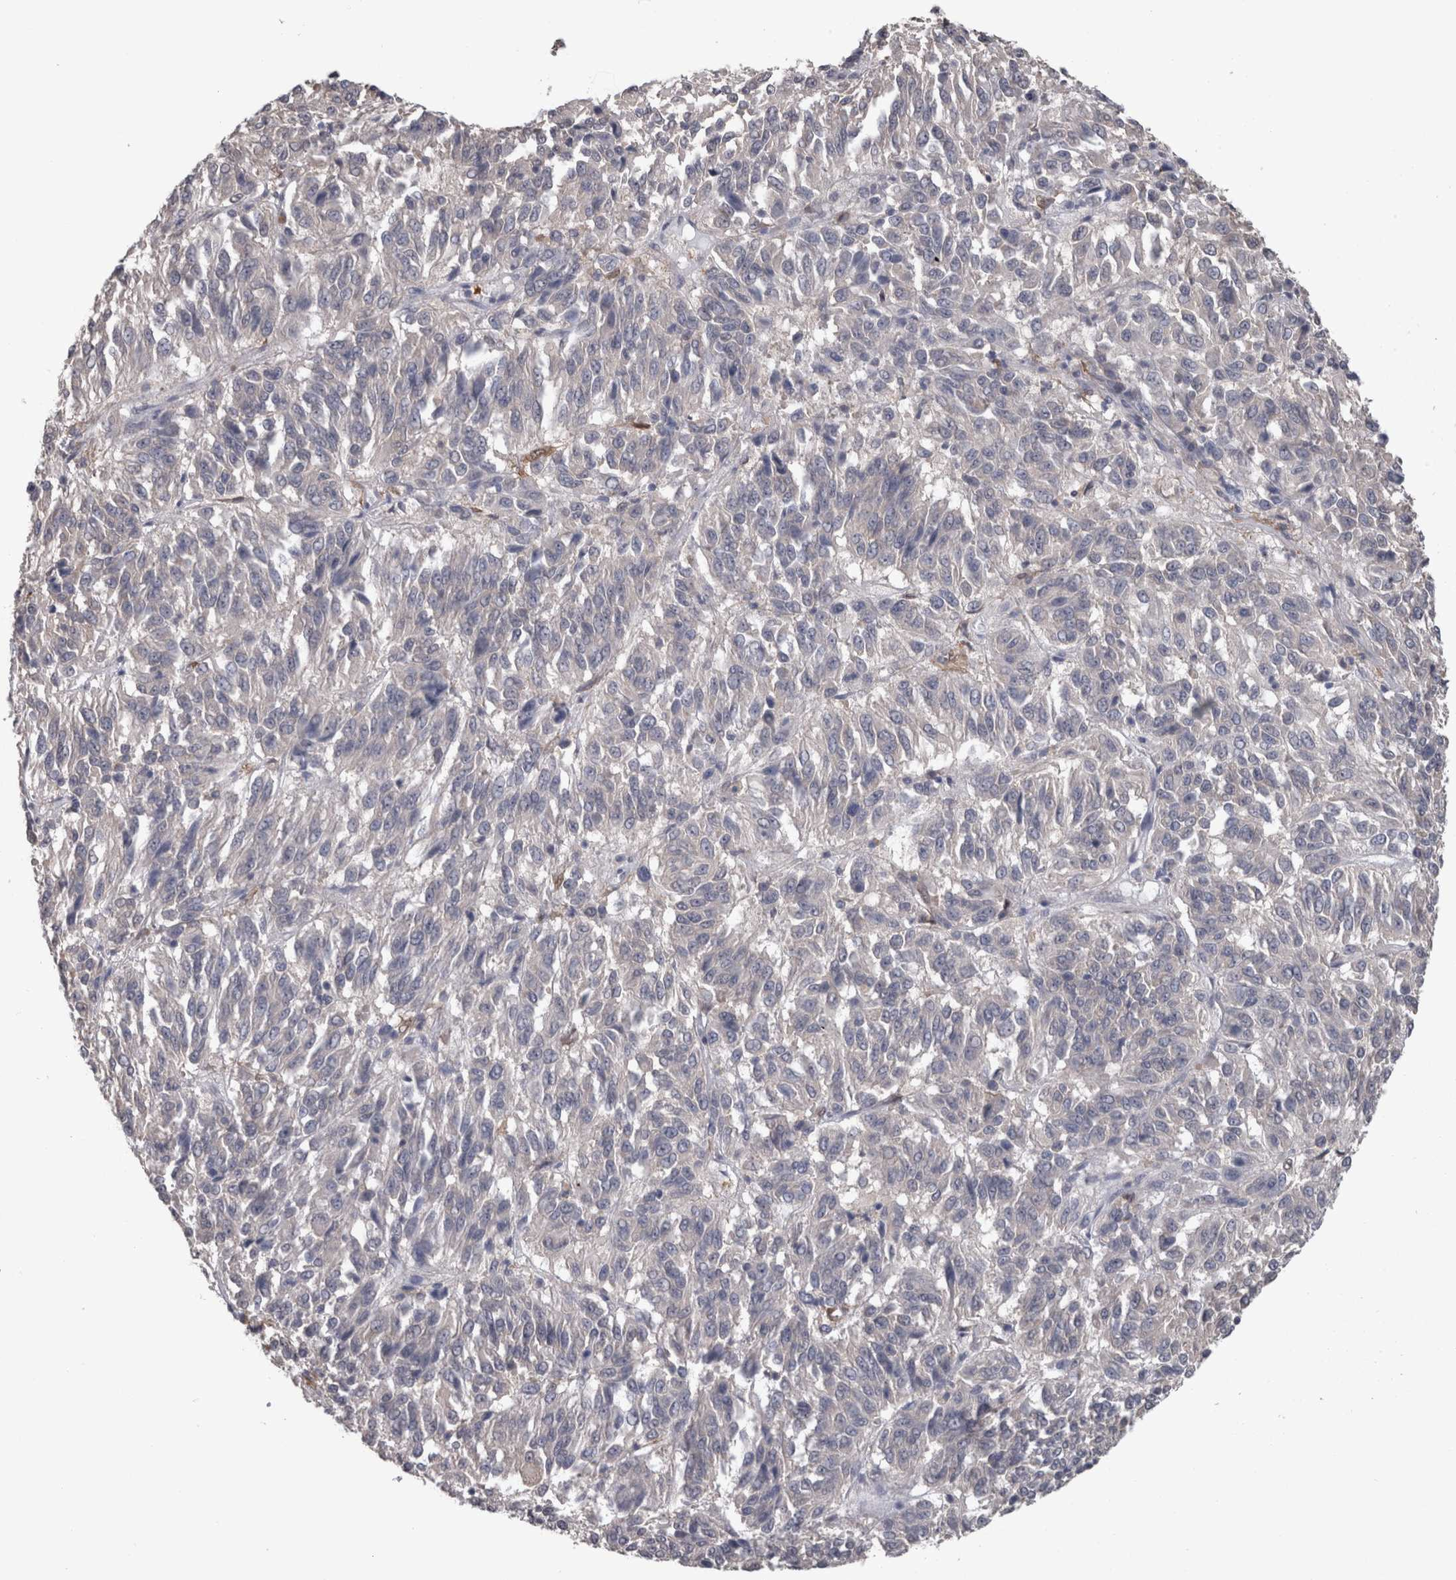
{"staining": {"intensity": "negative", "quantity": "none", "location": "none"}, "tissue": "melanoma", "cell_type": "Tumor cells", "image_type": "cancer", "snomed": [{"axis": "morphology", "description": "Malignant melanoma, Metastatic site"}, {"axis": "topography", "description": "Lung"}], "caption": "The immunohistochemistry (IHC) micrograph has no significant positivity in tumor cells of malignant melanoma (metastatic site) tissue. (Brightfield microscopy of DAB IHC at high magnification).", "gene": "DDX6", "patient": {"sex": "male", "age": 64}}